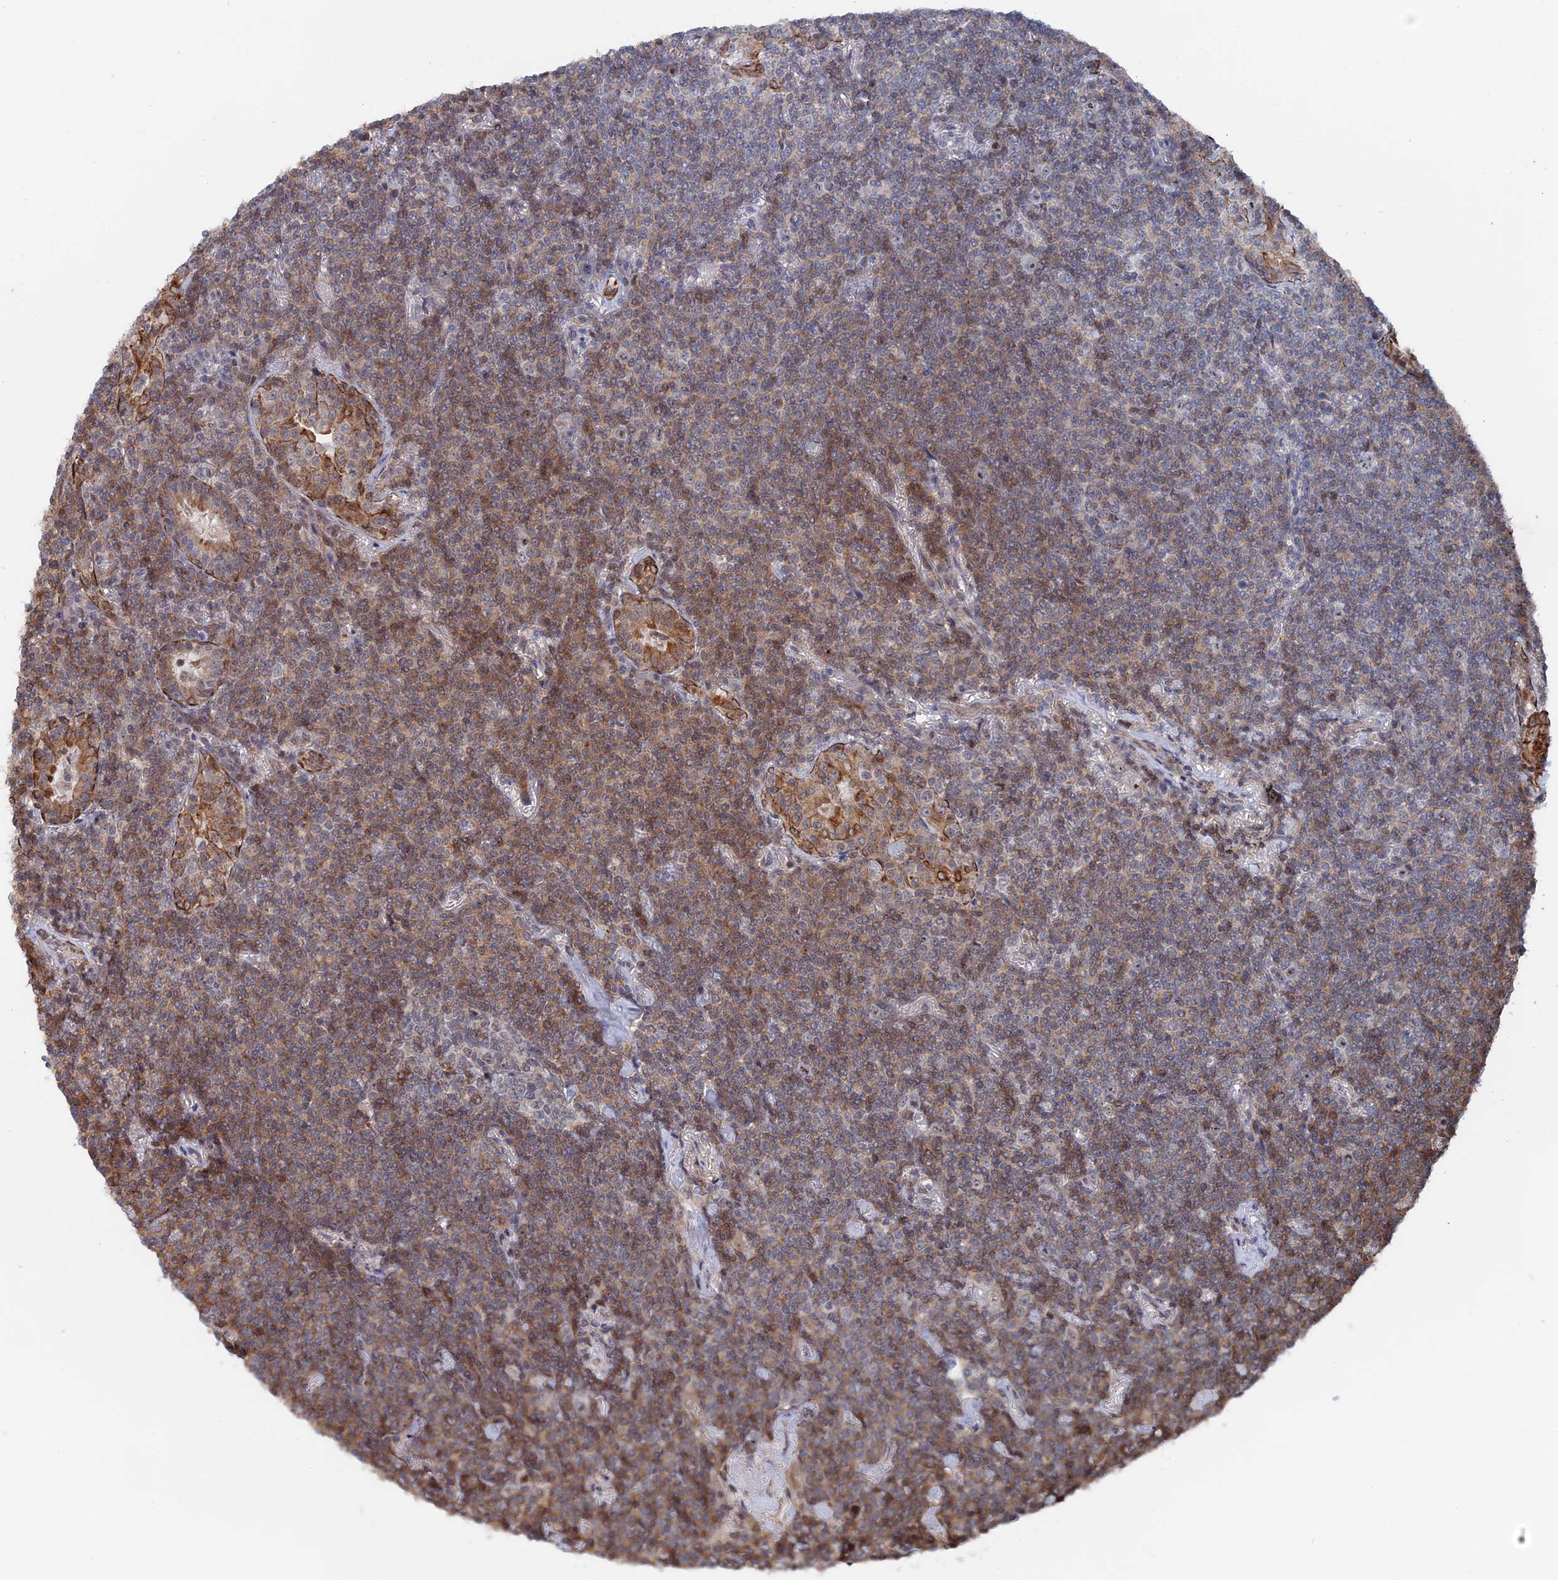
{"staining": {"intensity": "moderate", "quantity": "25%-75%", "location": "cytoplasmic/membranous"}, "tissue": "lymphoma", "cell_type": "Tumor cells", "image_type": "cancer", "snomed": [{"axis": "morphology", "description": "Malignant lymphoma, non-Hodgkin's type, Low grade"}, {"axis": "topography", "description": "Lung"}], "caption": "Human malignant lymphoma, non-Hodgkin's type (low-grade) stained with a protein marker displays moderate staining in tumor cells.", "gene": "IL7", "patient": {"sex": "female", "age": 71}}